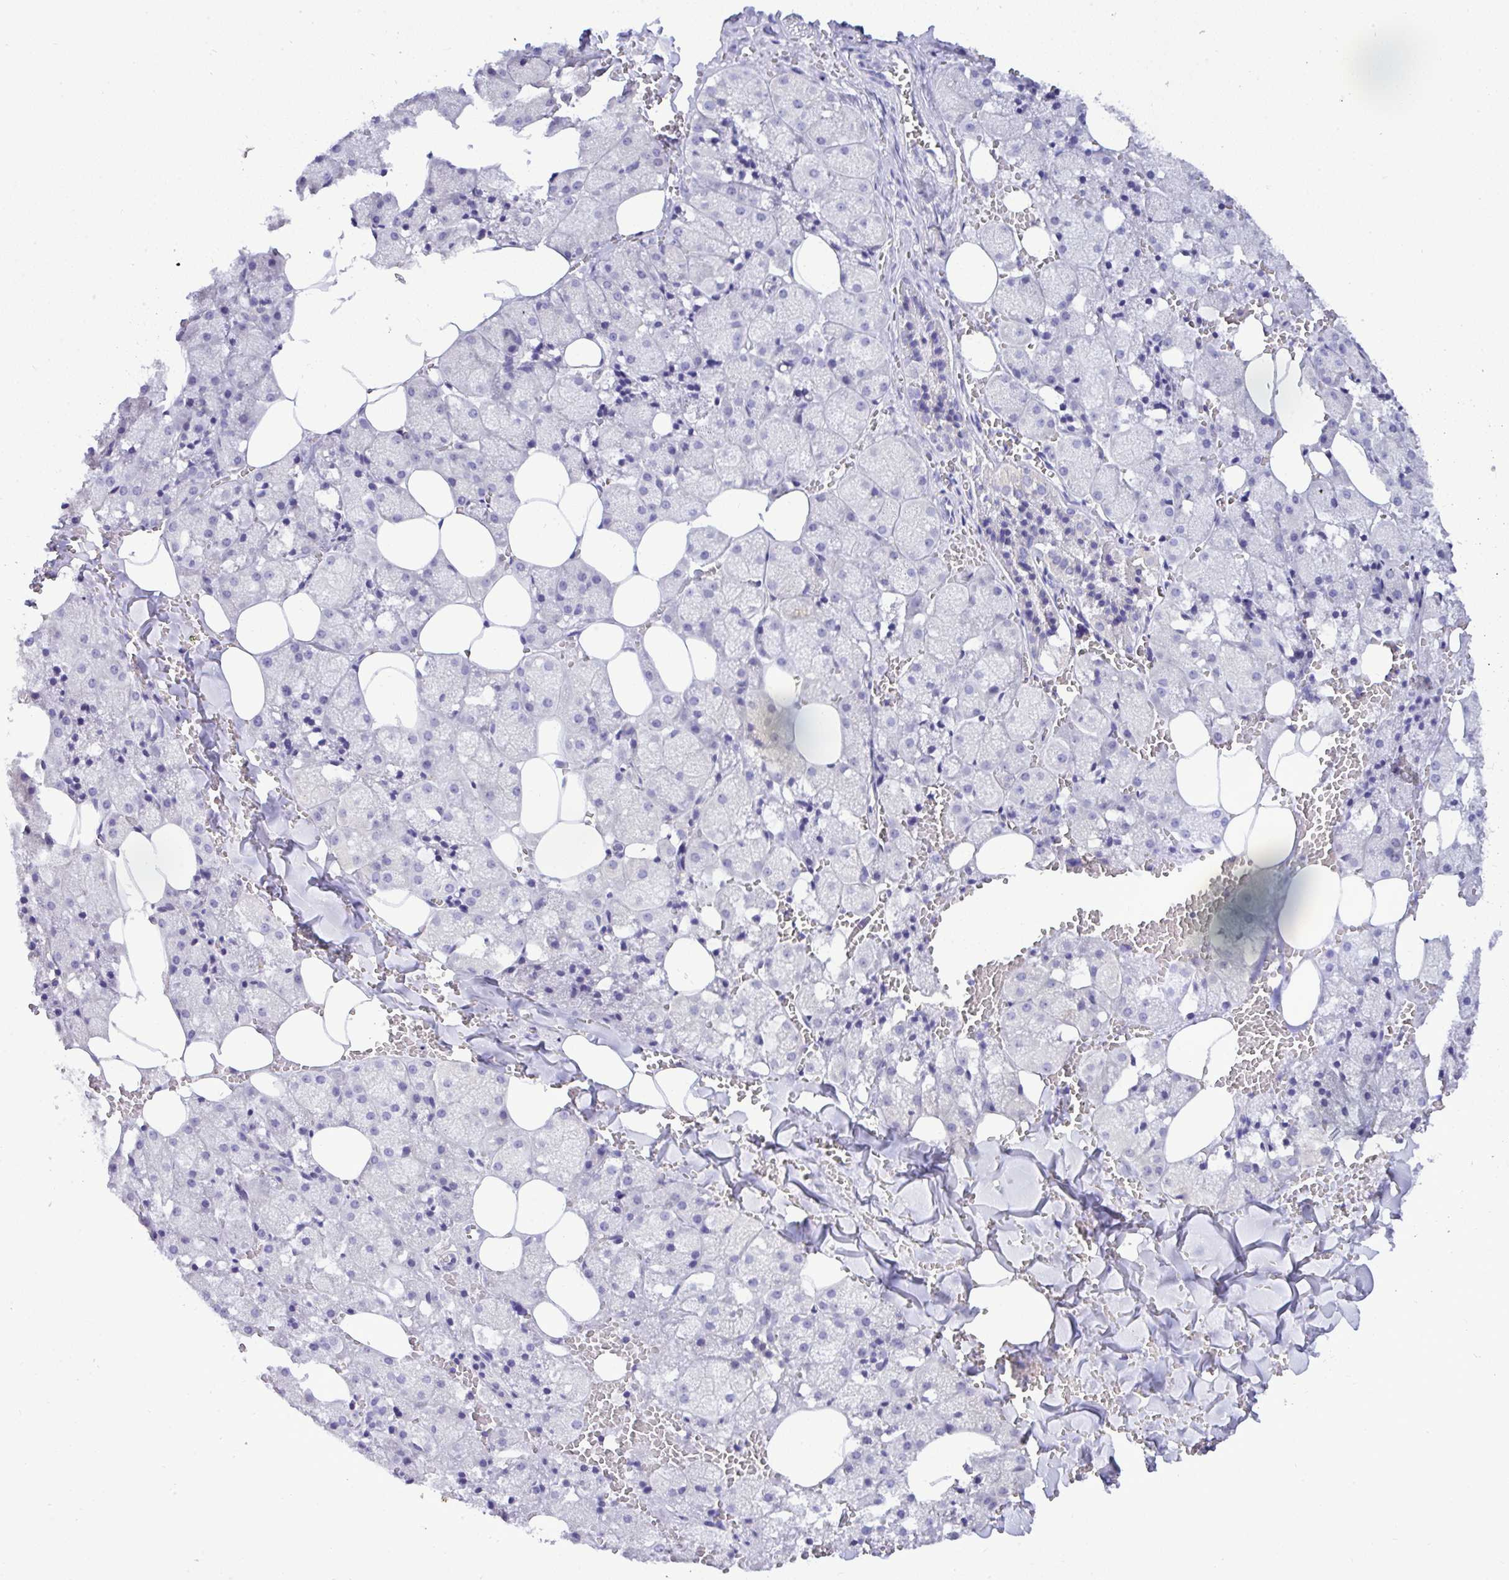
{"staining": {"intensity": "strong", "quantity": "<25%", "location": "cytoplasmic/membranous"}, "tissue": "salivary gland", "cell_type": "Glandular cells", "image_type": "normal", "snomed": [{"axis": "morphology", "description": "Normal tissue, NOS"}, {"axis": "topography", "description": "Salivary gland"}, {"axis": "topography", "description": "Peripheral nerve tissue"}], "caption": "This micrograph shows immunohistochemistry staining of normal salivary gland, with medium strong cytoplasmic/membranous expression in about <25% of glandular cells.", "gene": "ST8SIA2", "patient": {"sex": "male", "age": 38}}